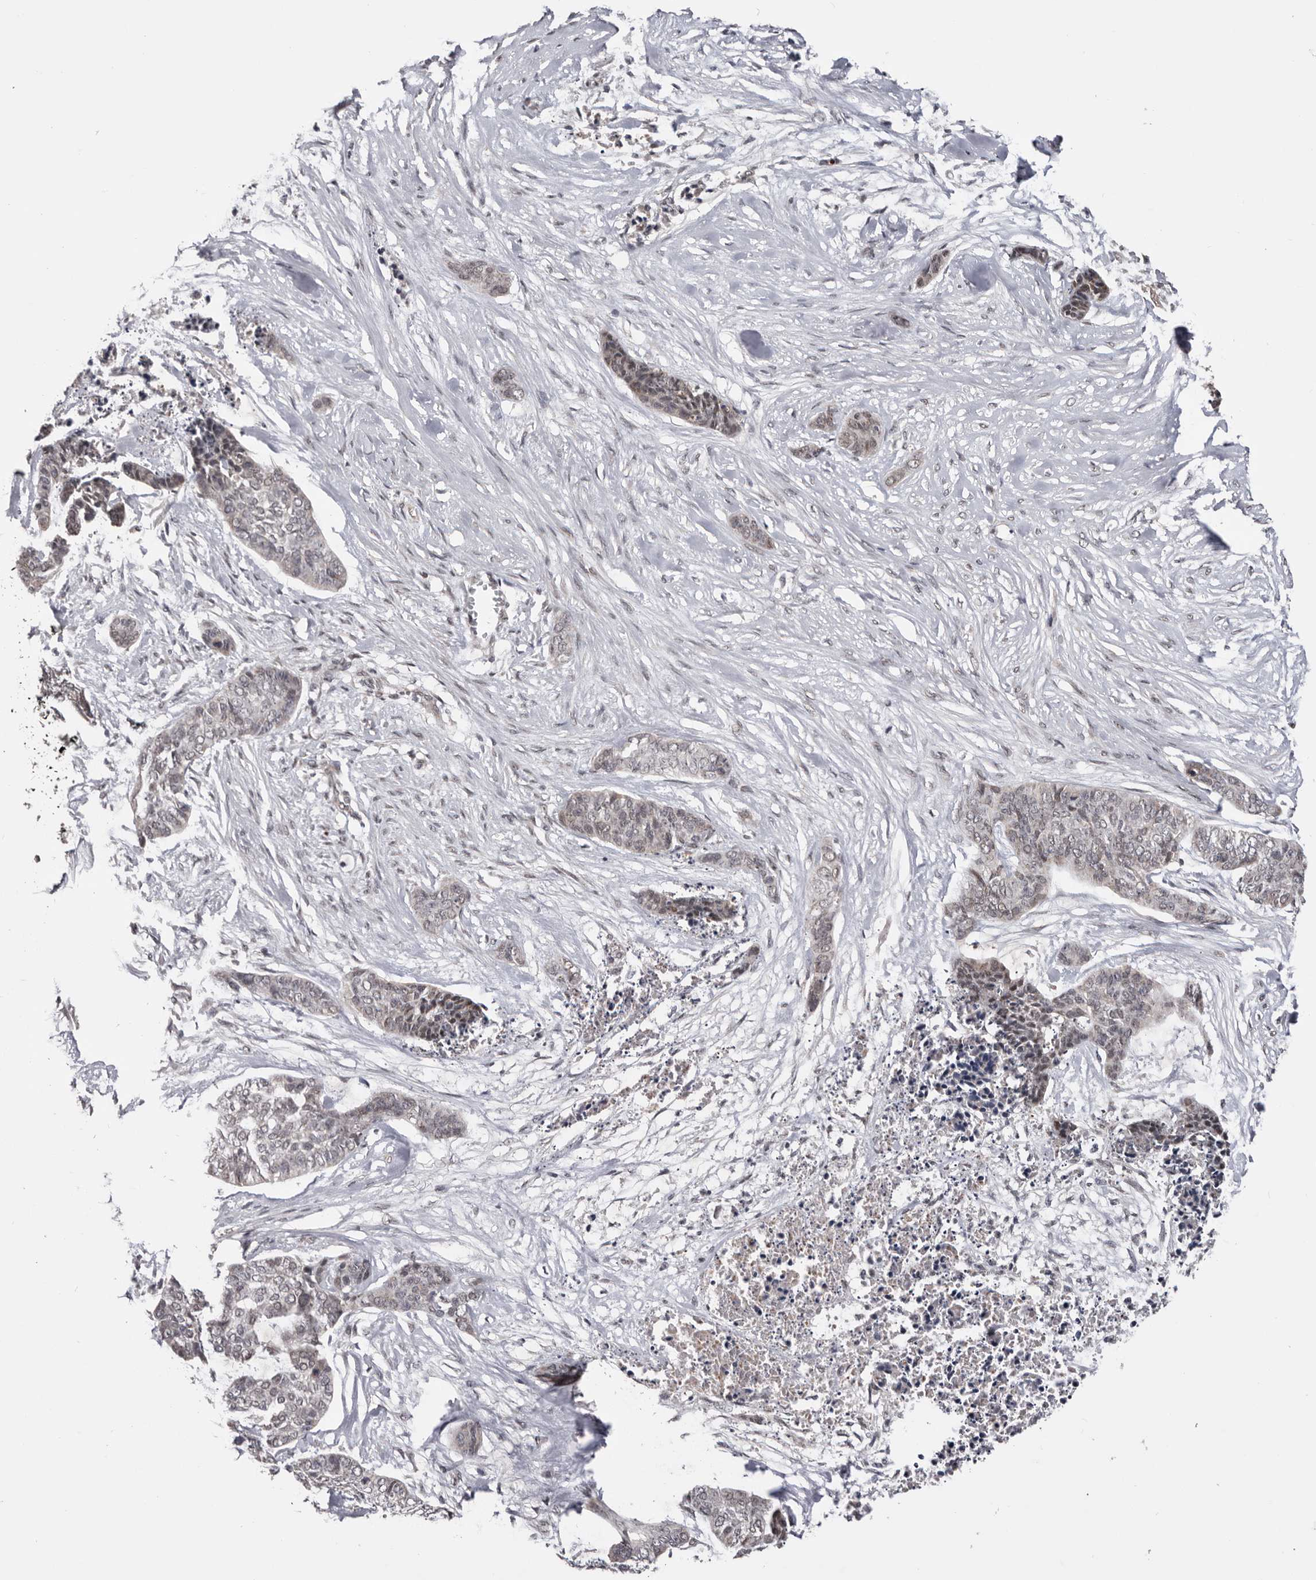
{"staining": {"intensity": "weak", "quantity": "25%-75%", "location": "cytoplasmic/membranous,nuclear"}, "tissue": "skin cancer", "cell_type": "Tumor cells", "image_type": "cancer", "snomed": [{"axis": "morphology", "description": "Basal cell carcinoma"}, {"axis": "topography", "description": "Skin"}], "caption": "Human skin cancer (basal cell carcinoma) stained with a protein marker demonstrates weak staining in tumor cells.", "gene": "MOGAT2", "patient": {"sex": "female", "age": 64}}